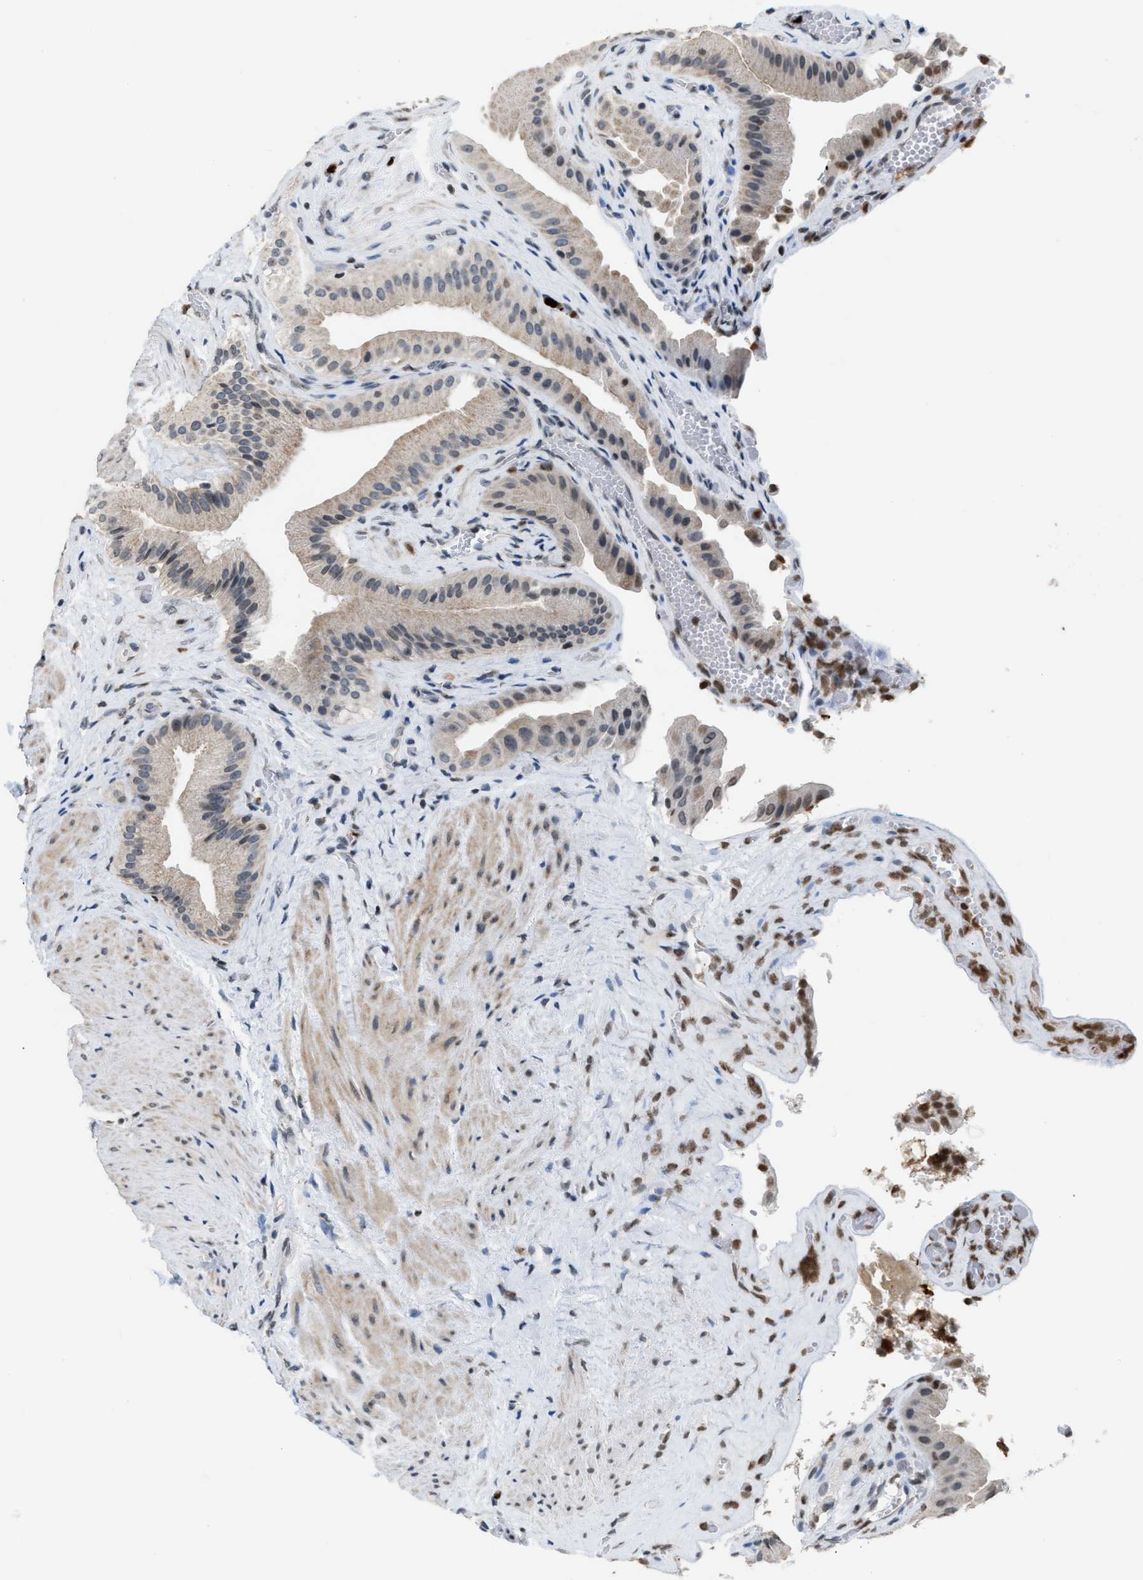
{"staining": {"intensity": "weak", "quantity": "25%-75%", "location": "cytoplasmic/membranous"}, "tissue": "gallbladder", "cell_type": "Glandular cells", "image_type": "normal", "snomed": [{"axis": "morphology", "description": "Normal tissue, NOS"}, {"axis": "topography", "description": "Gallbladder"}], "caption": "Approximately 25%-75% of glandular cells in benign gallbladder show weak cytoplasmic/membranous protein positivity as visualized by brown immunohistochemical staining.", "gene": "PRUNE2", "patient": {"sex": "male", "age": 49}}